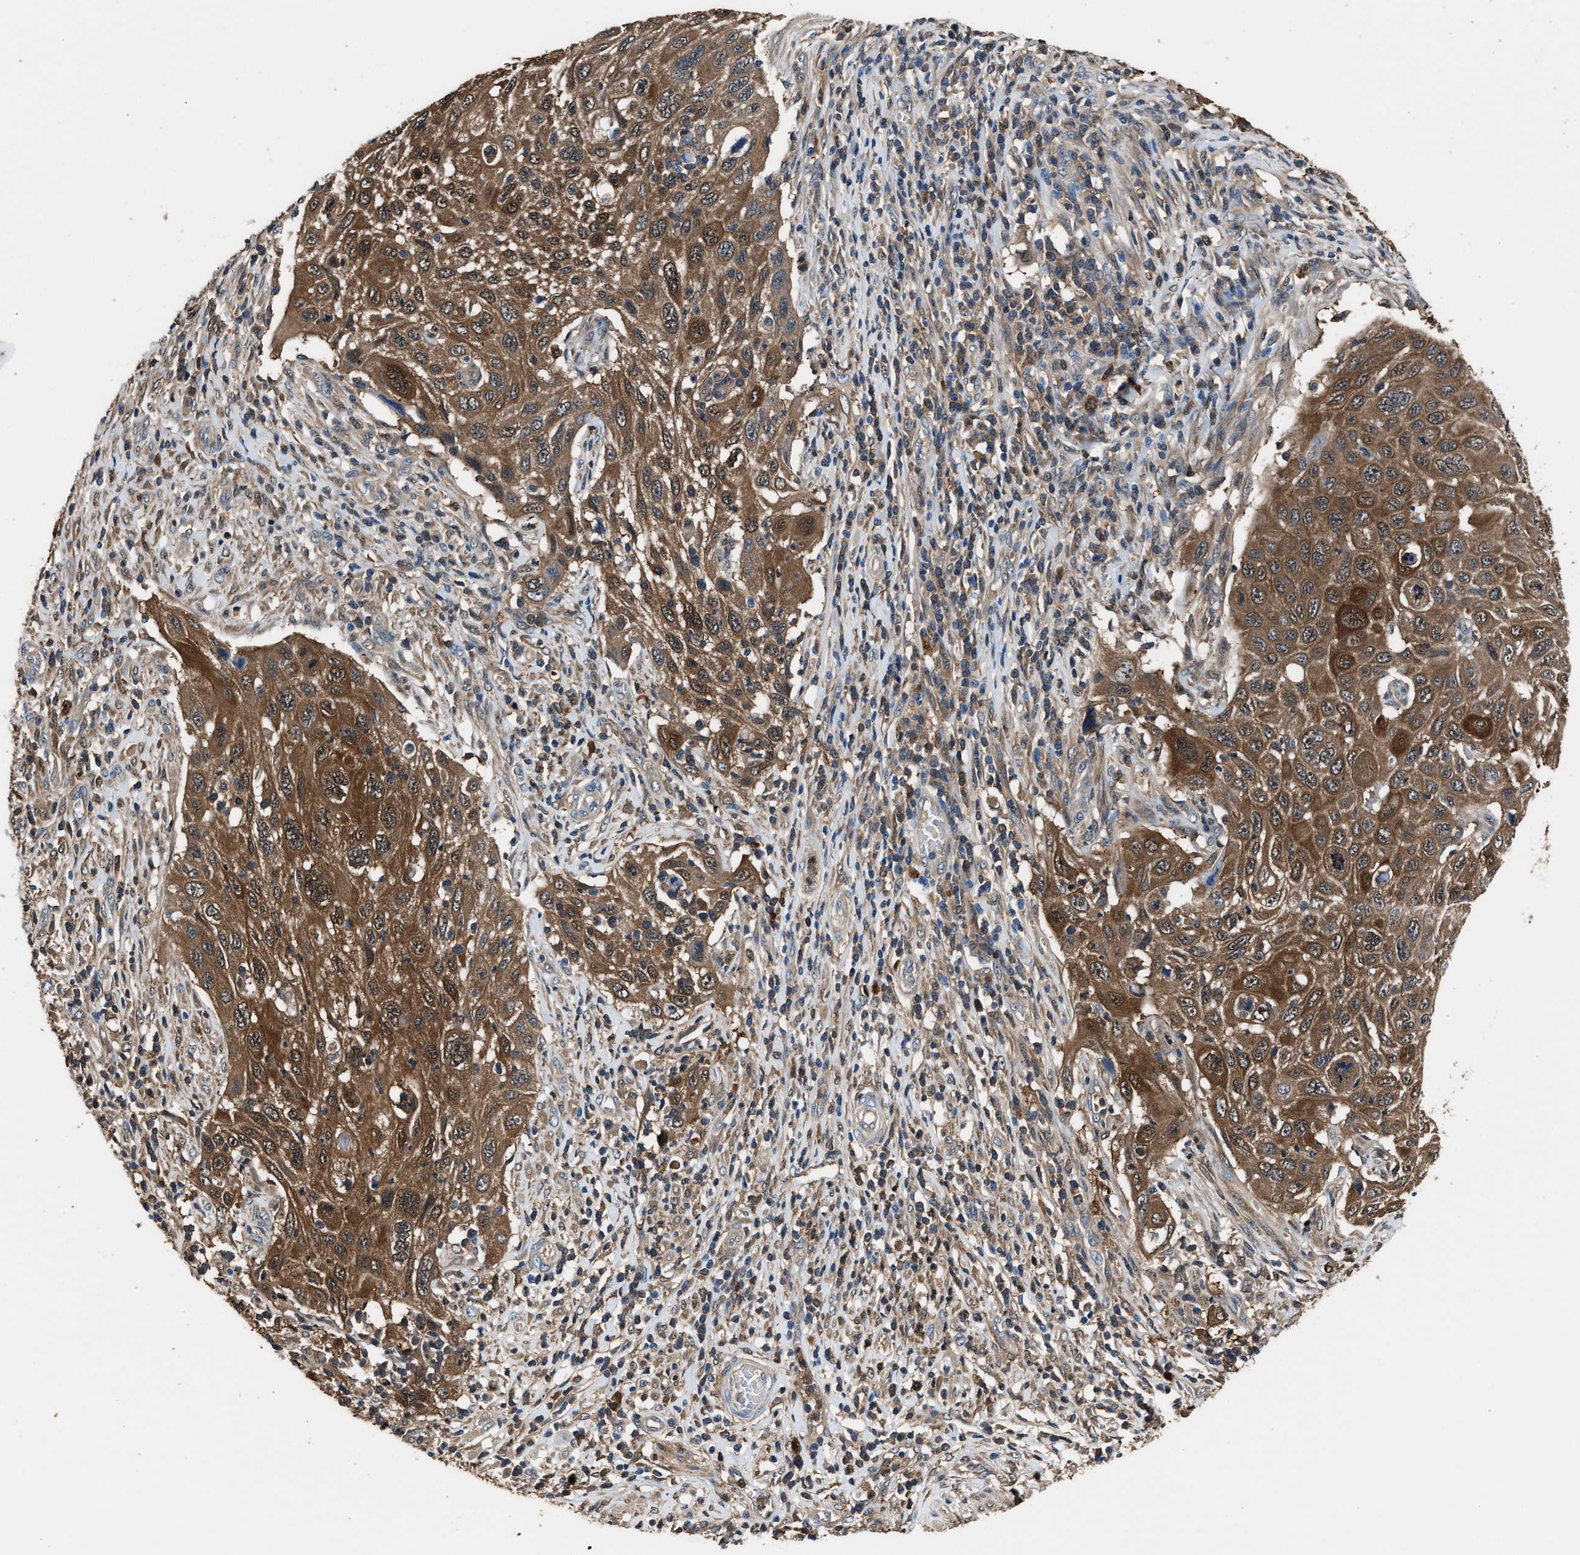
{"staining": {"intensity": "moderate", "quantity": ">75%", "location": "cytoplasmic/membranous"}, "tissue": "cervical cancer", "cell_type": "Tumor cells", "image_type": "cancer", "snomed": [{"axis": "morphology", "description": "Squamous cell carcinoma, NOS"}, {"axis": "topography", "description": "Cervix"}], "caption": "A histopathology image showing moderate cytoplasmic/membranous expression in approximately >75% of tumor cells in squamous cell carcinoma (cervical), as visualized by brown immunohistochemical staining.", "gene": "GSTP1", "patient": {"sex": "female", "age": 70}}